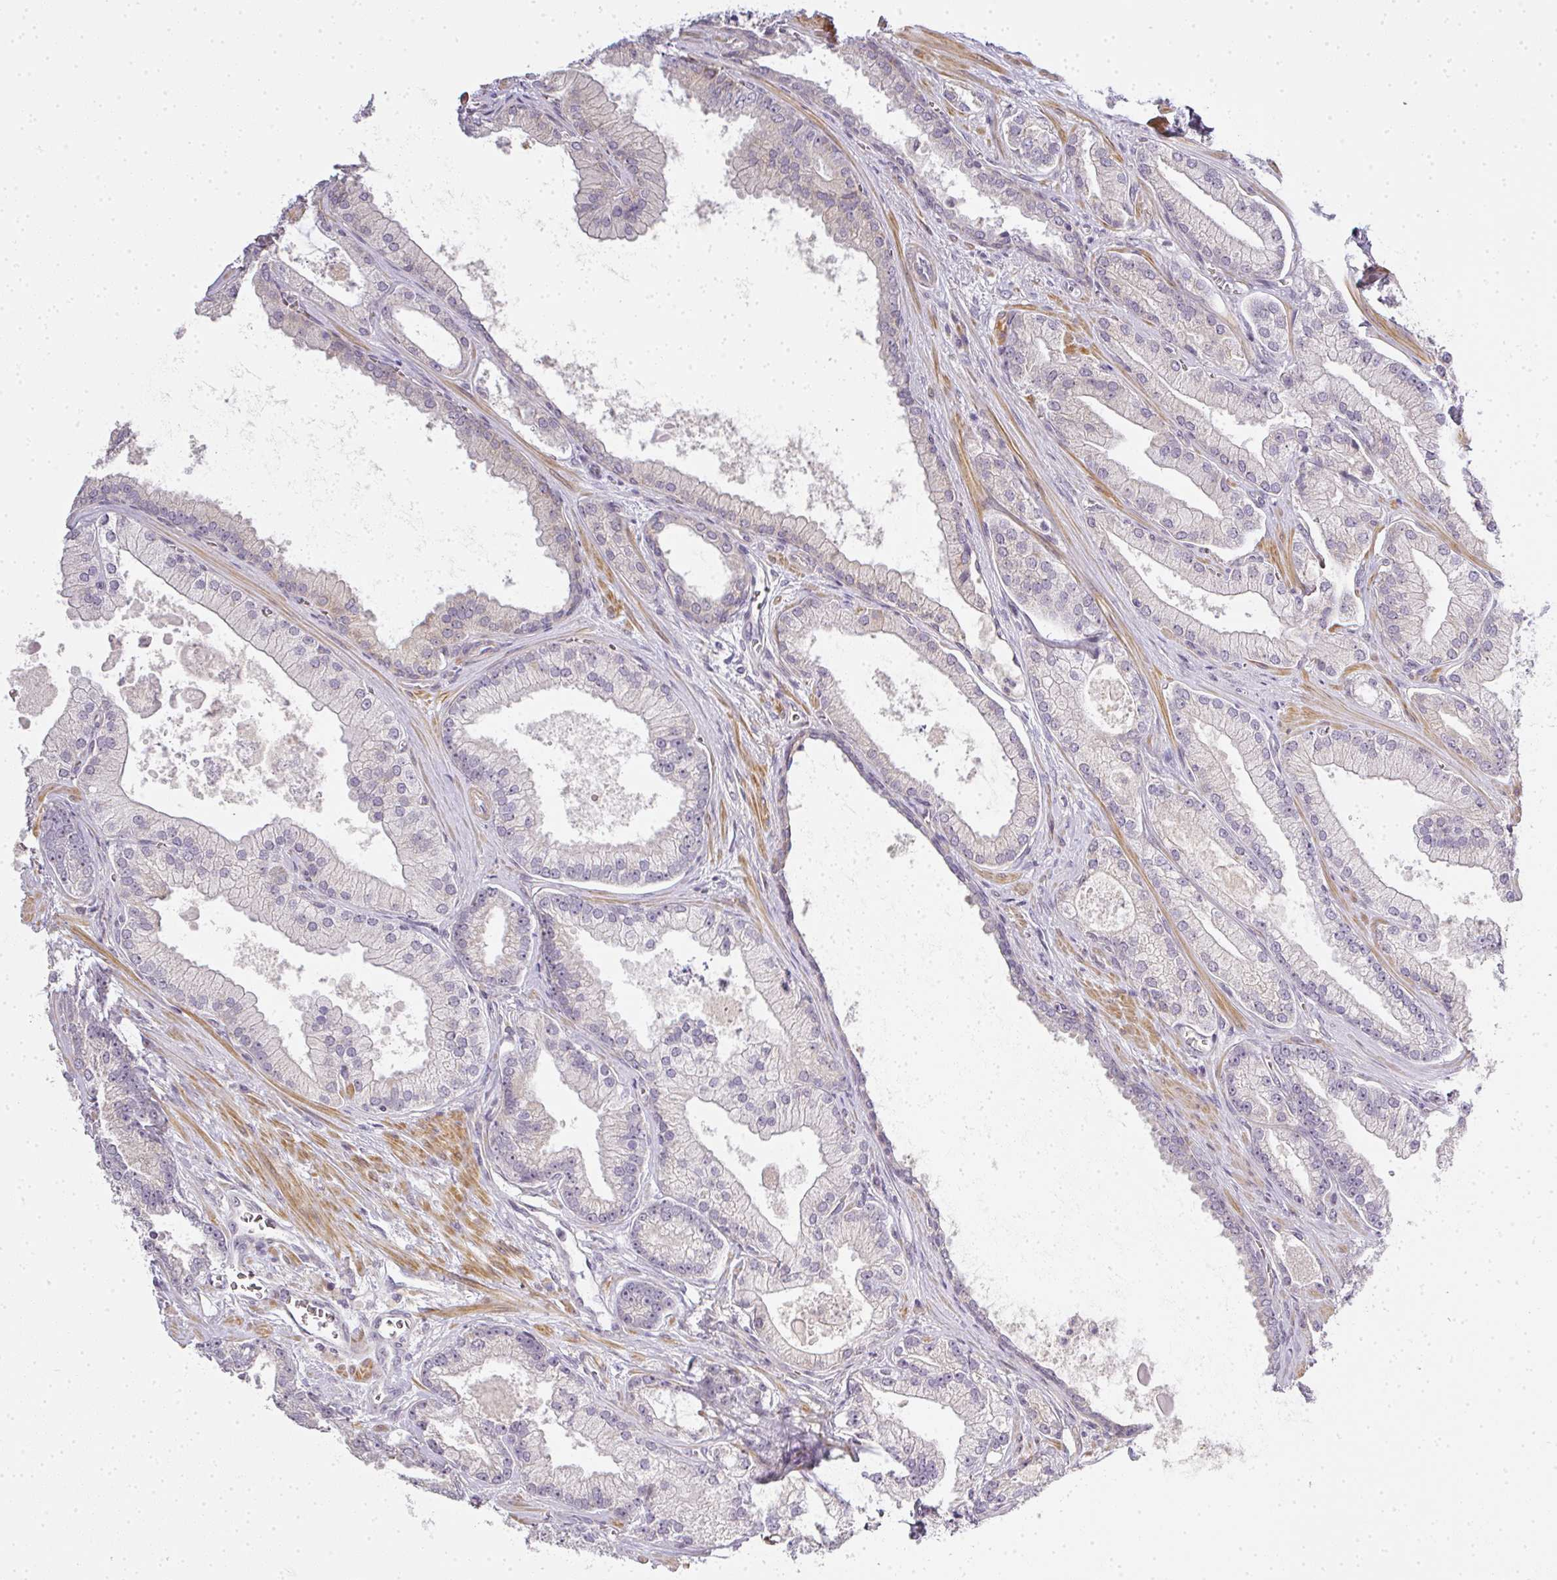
{"staining": {"intensity": "negative", "quantity": "none", "location": "none"}, "tissue": "prostate cancer", "cell_type": "Tumor cells", "image_type": "cancer", "snomed": [{"axis": "morphology", "description": "Adenocarcinoma, High grade"}, {"axis": "topography", "description": "Prostate"}], "caption": "An image of prostate adenocarcinoma (high-grade) stained for a protein reveals no brown staining in tumor cells.", "gene": "MED19", "patient": {"sex": "male", "age": 68}}